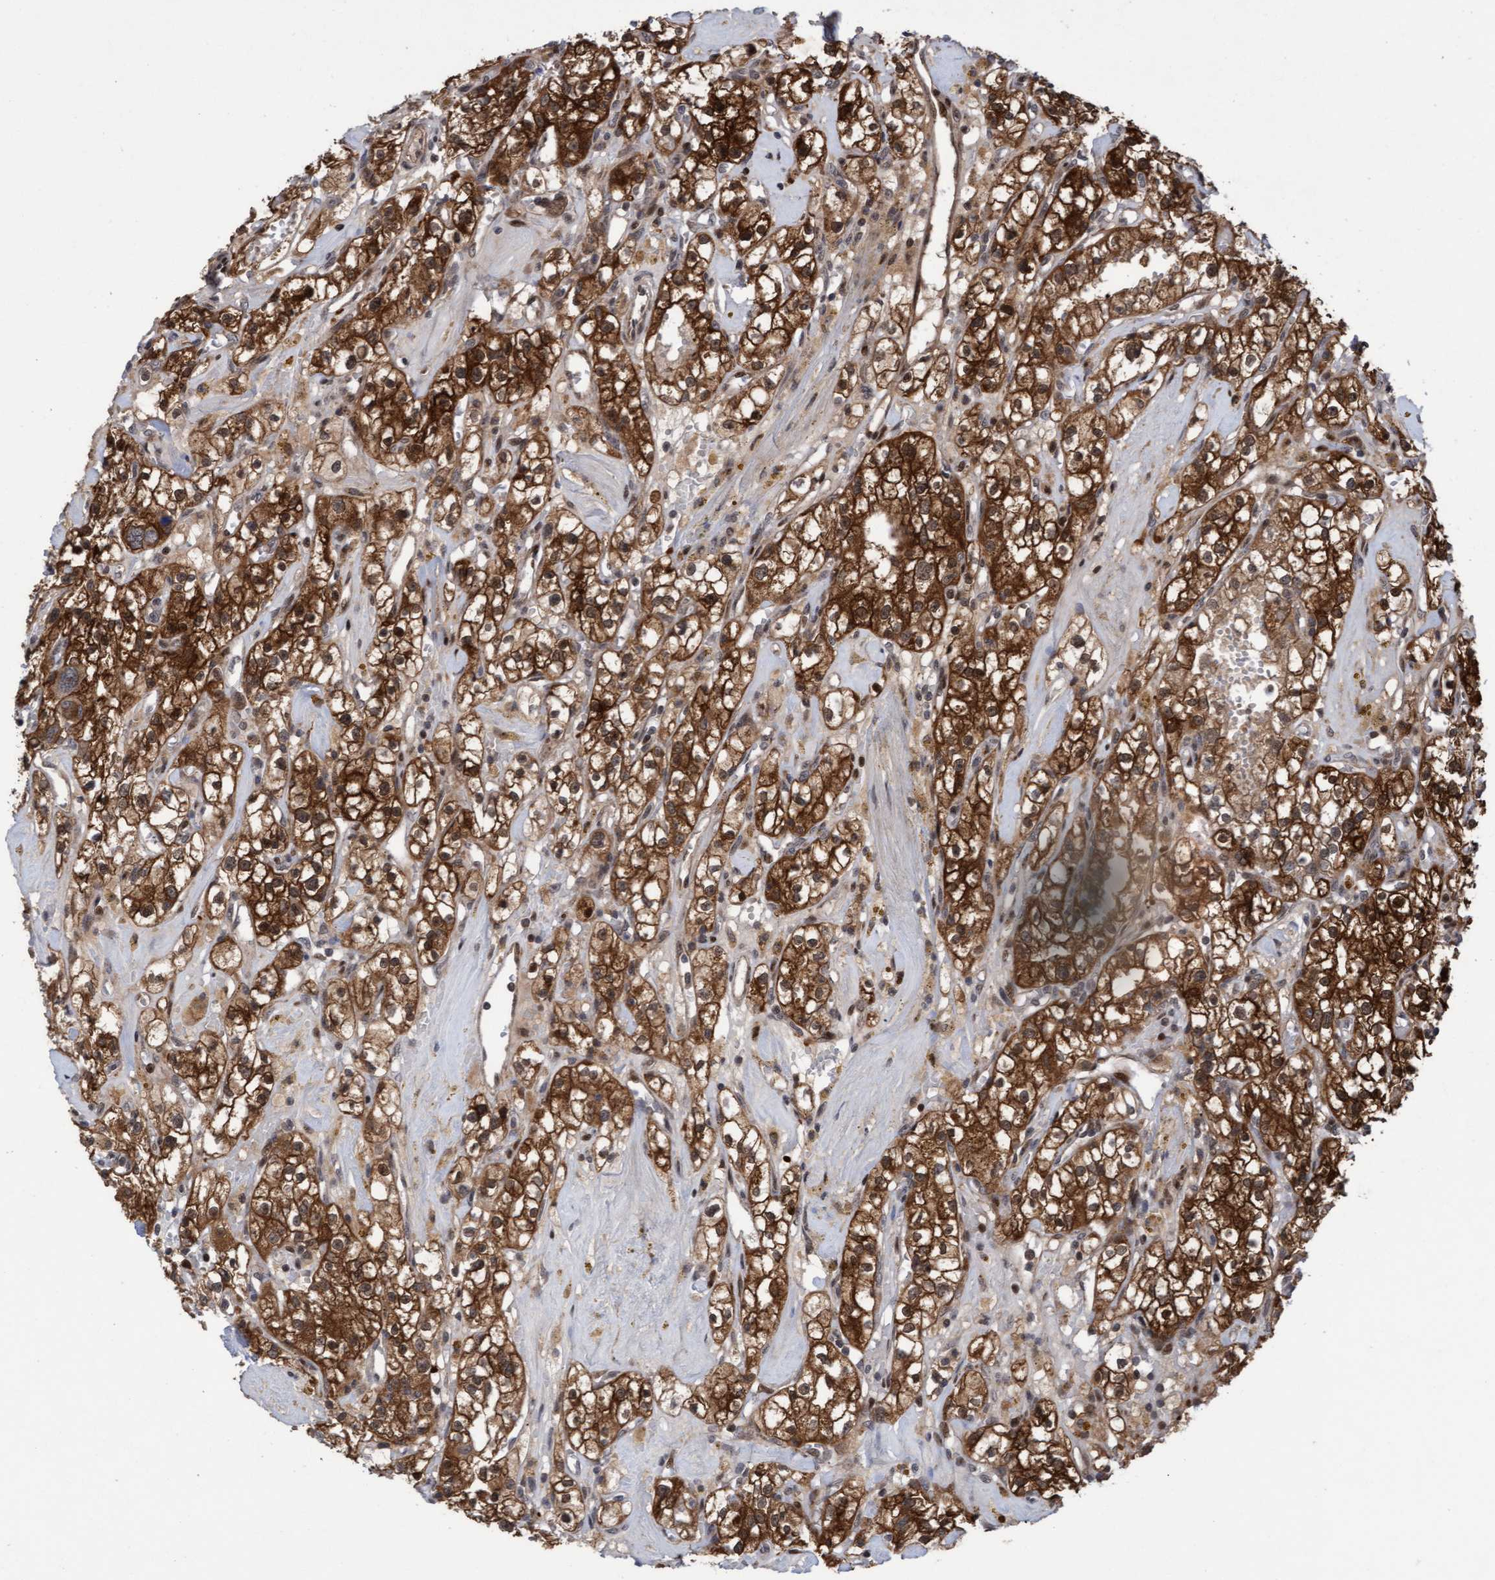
{"staining": {"intensity": "strong", "quantity": ">75%", "location": "cytoplasmic/membranous"}, "tissue": "renal cancer", "cell_type": "Tumor cells", "image_type": "cancer", "snomed": [{"axis": "morphology", "description": "Adenocarcinoma, NOS"}, {"axis": "topography", "description": "Kidney"}], "caption": "Immunohistochemical staining of renal cancer (adenocarcinoma) displays high levels of strong cytoplasmic/membranous protein expression in approximately >75% of tumor cells. The protein of interest is stained brown, and the nuclei are stained in blue (DAB (3,3'-diaminobenzidine) IHC with brightfield microscopy, high magnification).", "gene": "ITFG1", "patient": {"sex": "male", "age": 56}}